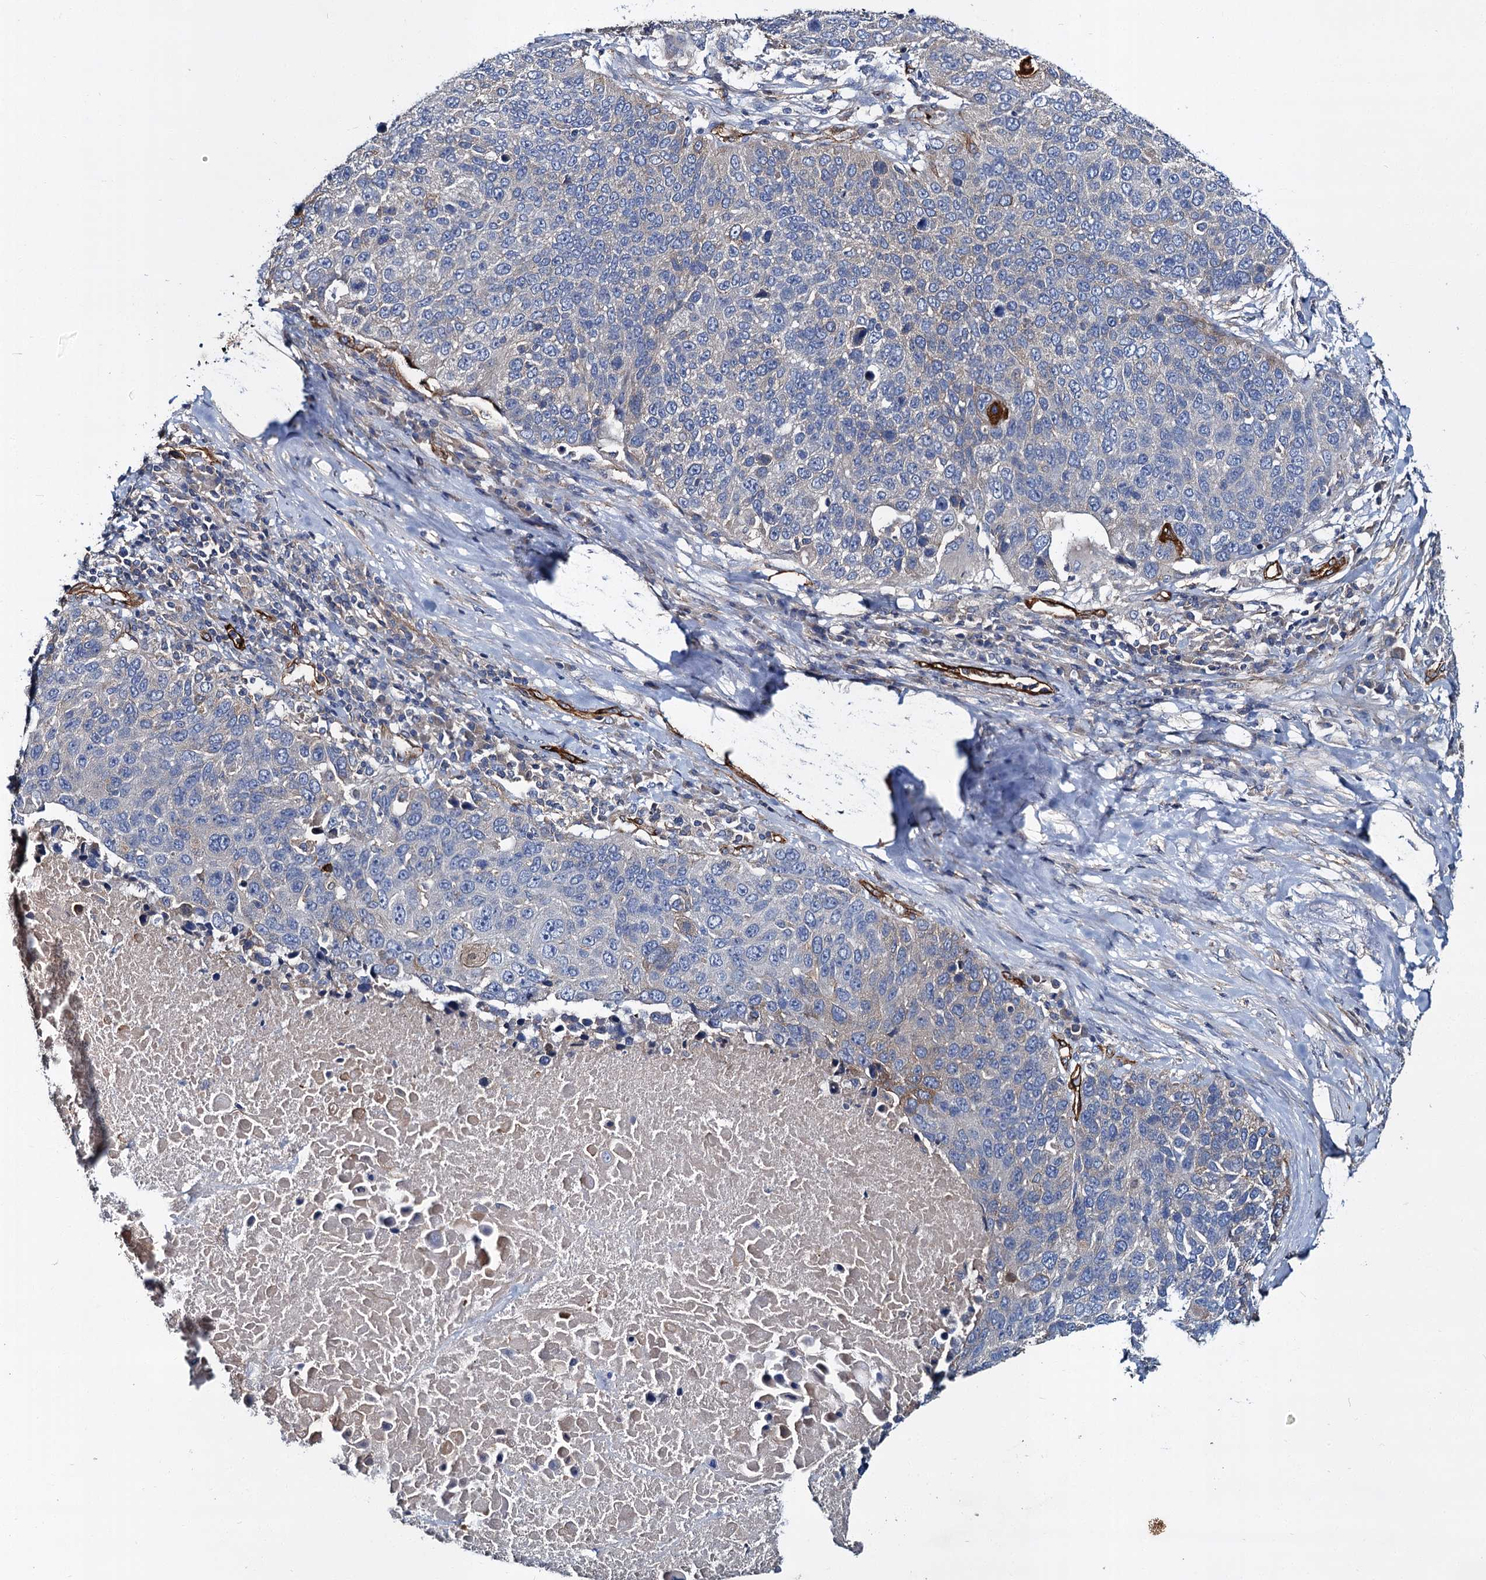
{"staining": {"intensity": "weak", "quantity": "<25%", "location": "cytoplasmic/membranous"}, "tissue": "lung cancer", "cell_type": "Tumor cells", "image_type": "cancer", "snomed": [{"axis": "morphology", "description": "Normal tissue, NOS"}, {"axis": "morphology", "description": "Squamous cell carcinoma, NOS"}, {"axis": "topography", "description": "Lymph node"}, {"axis": "topography", "description": "Lung"}], "caption": "IHC micrograph of lung cancer (squamous cell carcinoma) stained for a protein (brown), which demonstrates no staining in tumor cells.", "gene": "CACNA1C", "patient": {"sex": "male", "age": 66}}